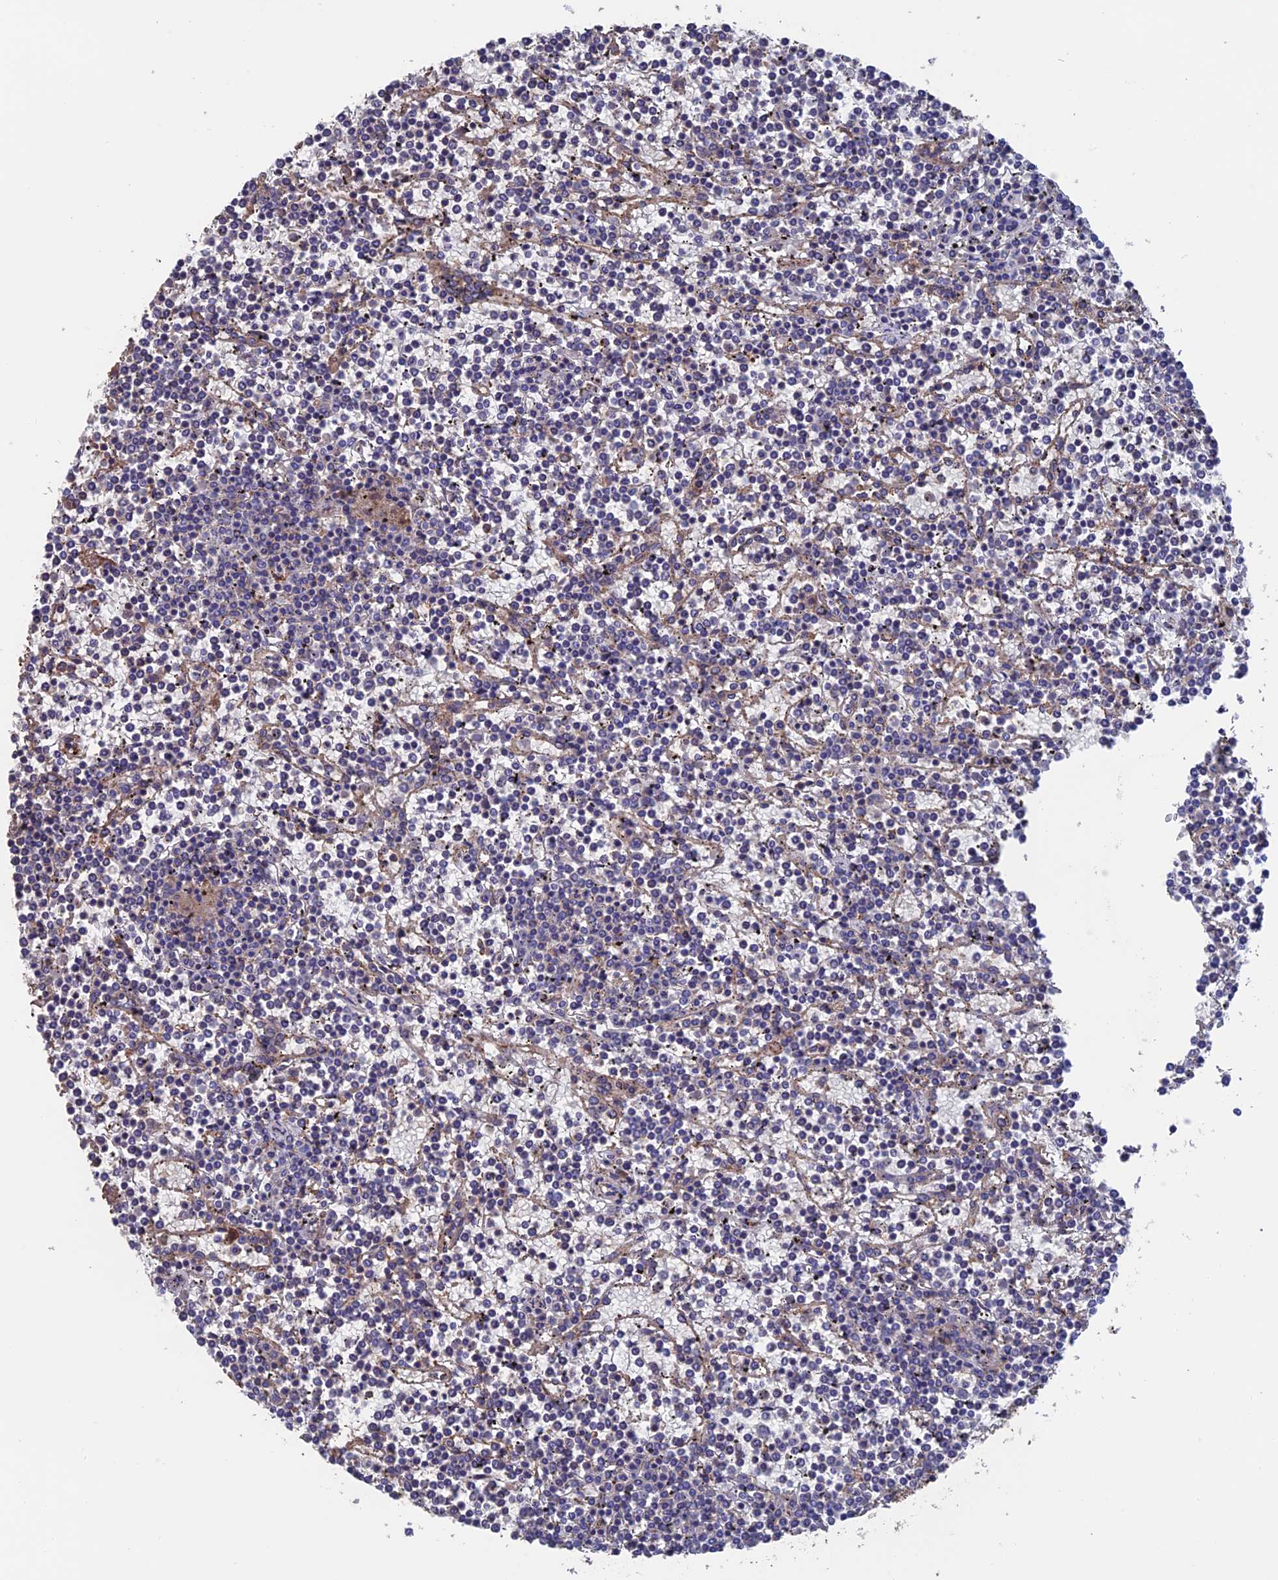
{"staining": {"intensity": "negative", "quantity": "none", "location": "none"}, "tissue": "lymphoma", "cell_type": "Tumor cells", "image_type": "cancer", "snomed": [{"axis": "morphology", "description": "Malignant lymphoma, non-Hodgkin's type, Low grade"}, {"axis": "topography", "description": "Spleen"}], "caption": "A histopathology image of human malignant lymphoma, non-Hodgkin's type (low-grade) is negative for staining in tumor cells.", "gene": "HPF1", "patient": {"sex": "female", "age": 19}}